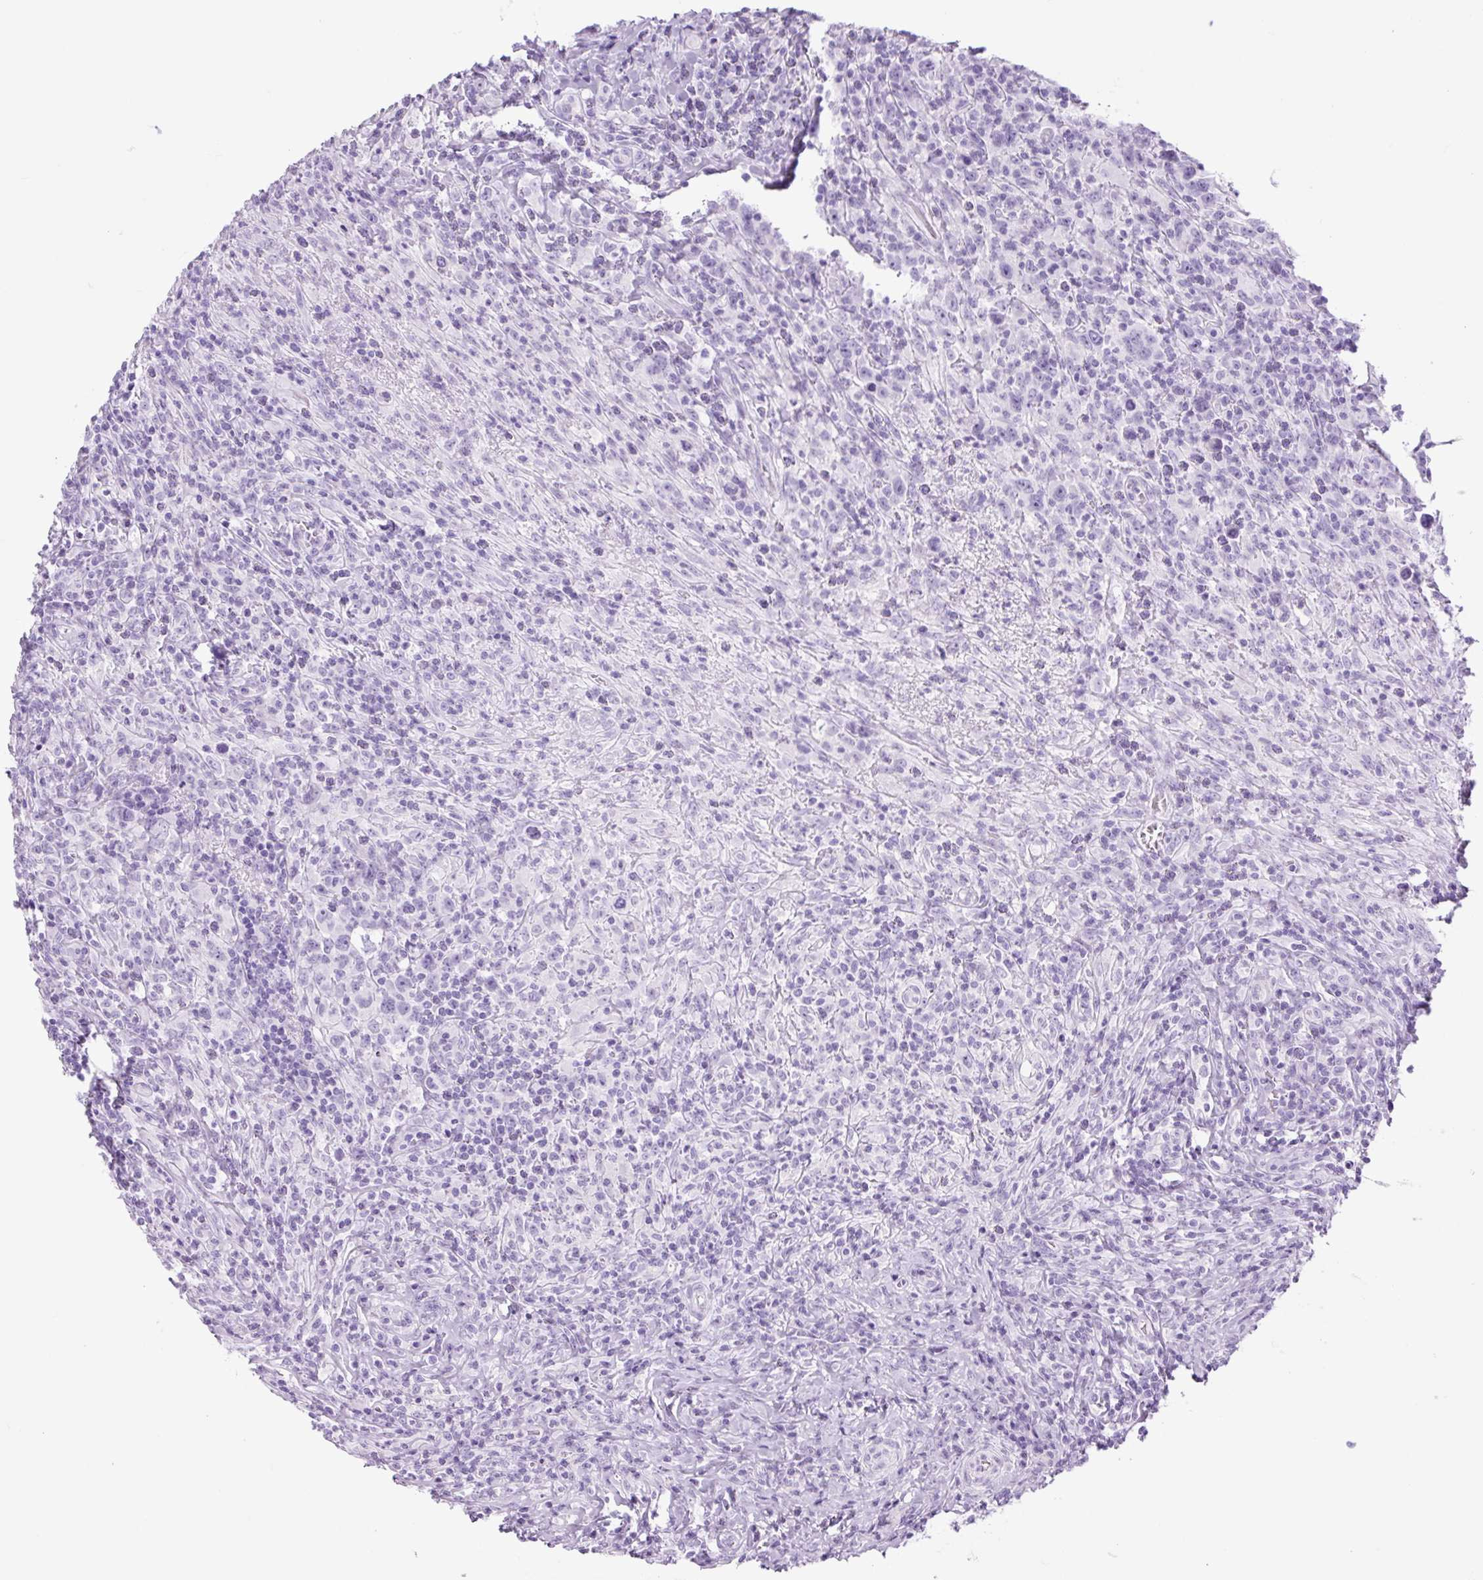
{"staining": {"intensity": "negative", "quantity": "none", "location": "none"}, "tissue": "lymphoma", "cell_type": "Tumor cells", "image_type": "cancer", "snomed": [{"axis": "morphology", "description": "Hodgkin's disease, NOS"}, {"axis": "topography", "description": "Lymph node"}], "caption": "The image displays no staining of tumor cells in Hodgkin's disease.", "gene": "TFF2", "patient": {"sex": "female", "age": 18}}